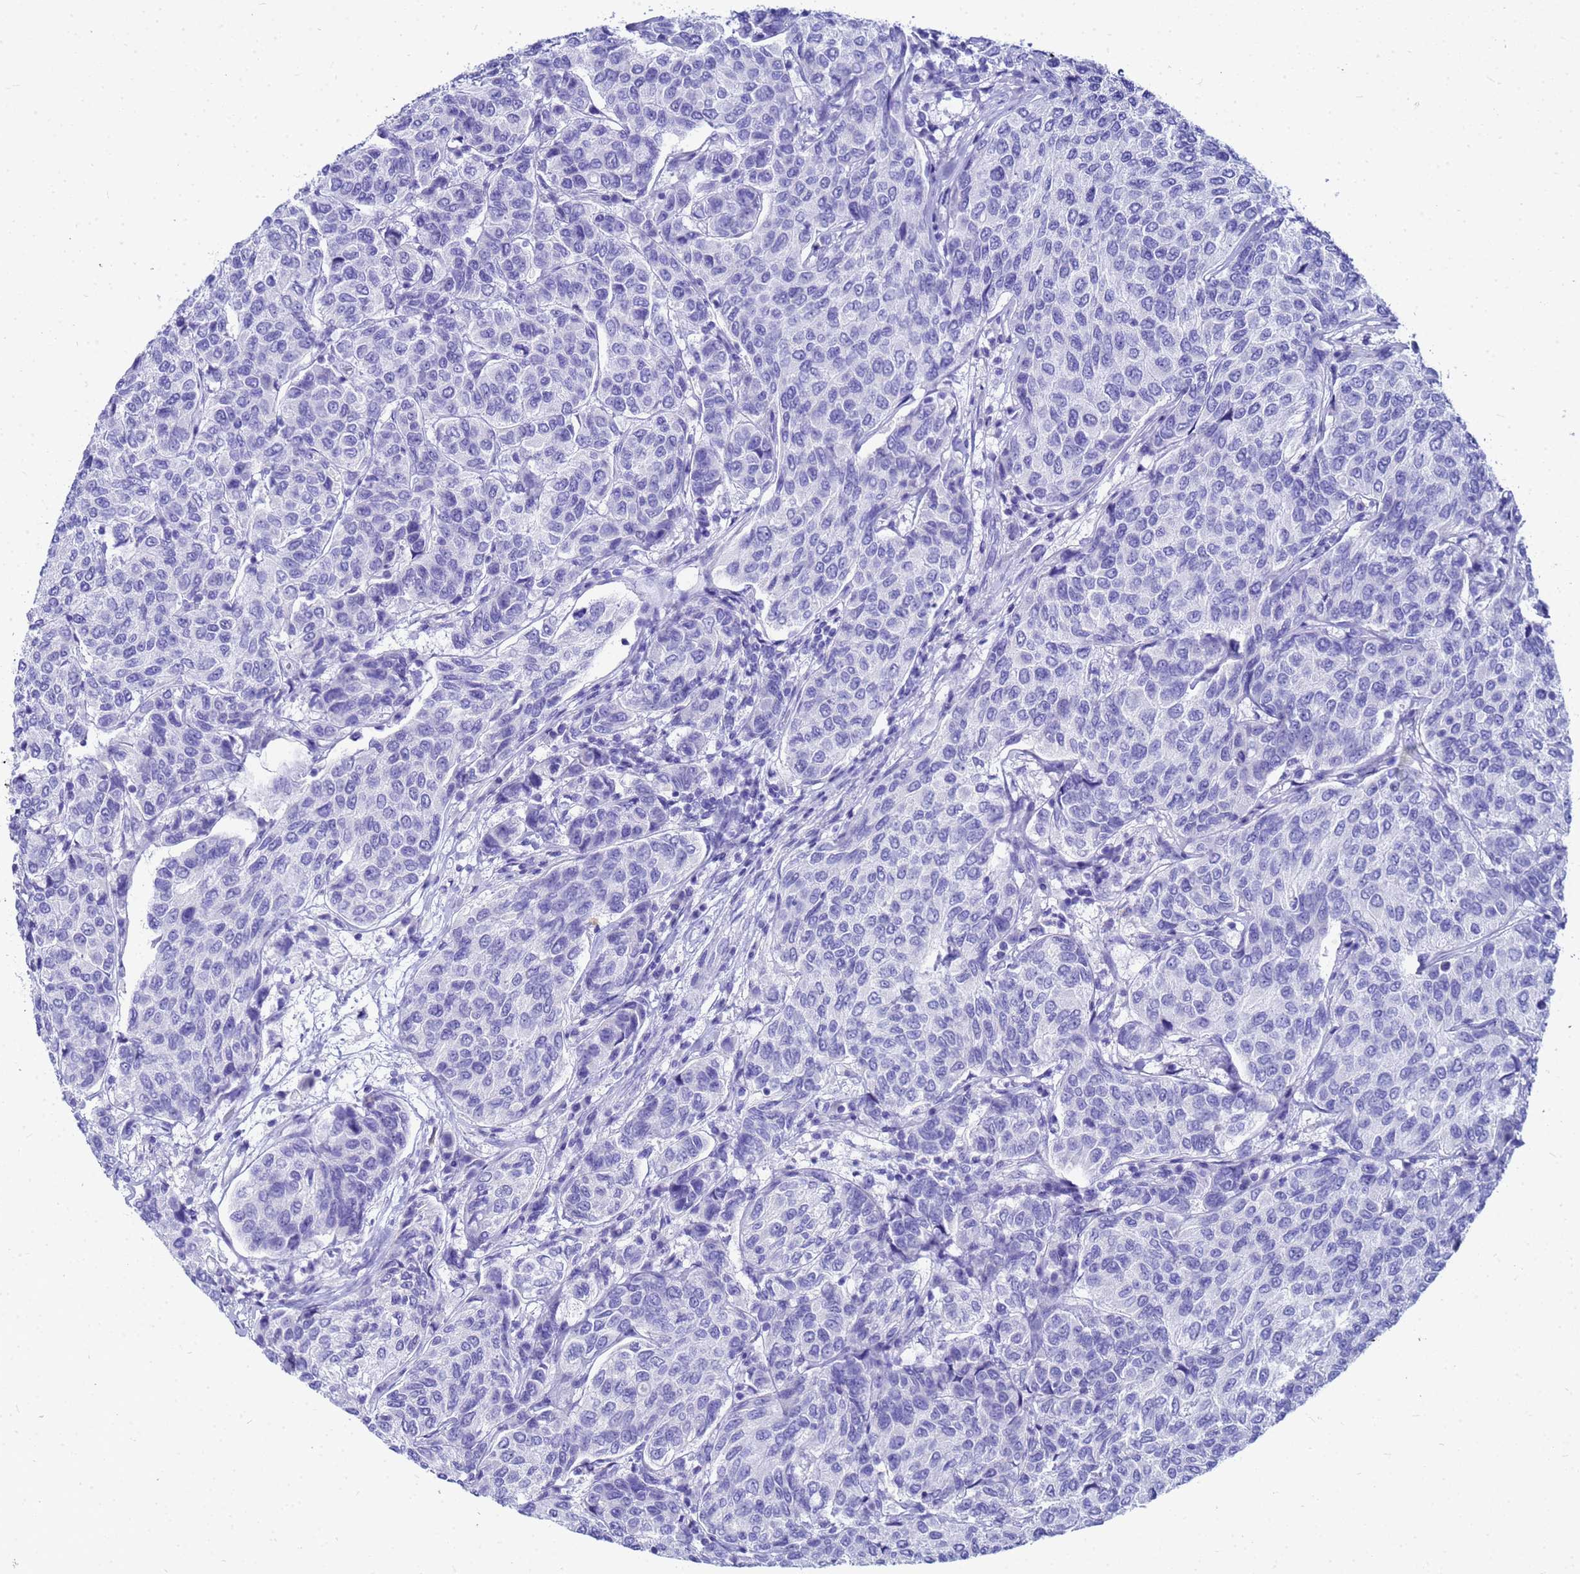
{"staining": {"intensity": "negative", "quantity": "none", "location": "none"}, "tissue": "breast cancer", "cell_type": "Tumor cells", "image_type": "cancer", "snomed": [{"axis": "morphology", "description": "Duct carcinoma"}, {"axis": "topography", "description": "Breast"}], "caption": "A micrograph of human breast cancer (invasive ductal carcinoma) is negative for staining in tumor cells.", "gene": "CKB", "patient": {"sex": "female", "age": 55}}